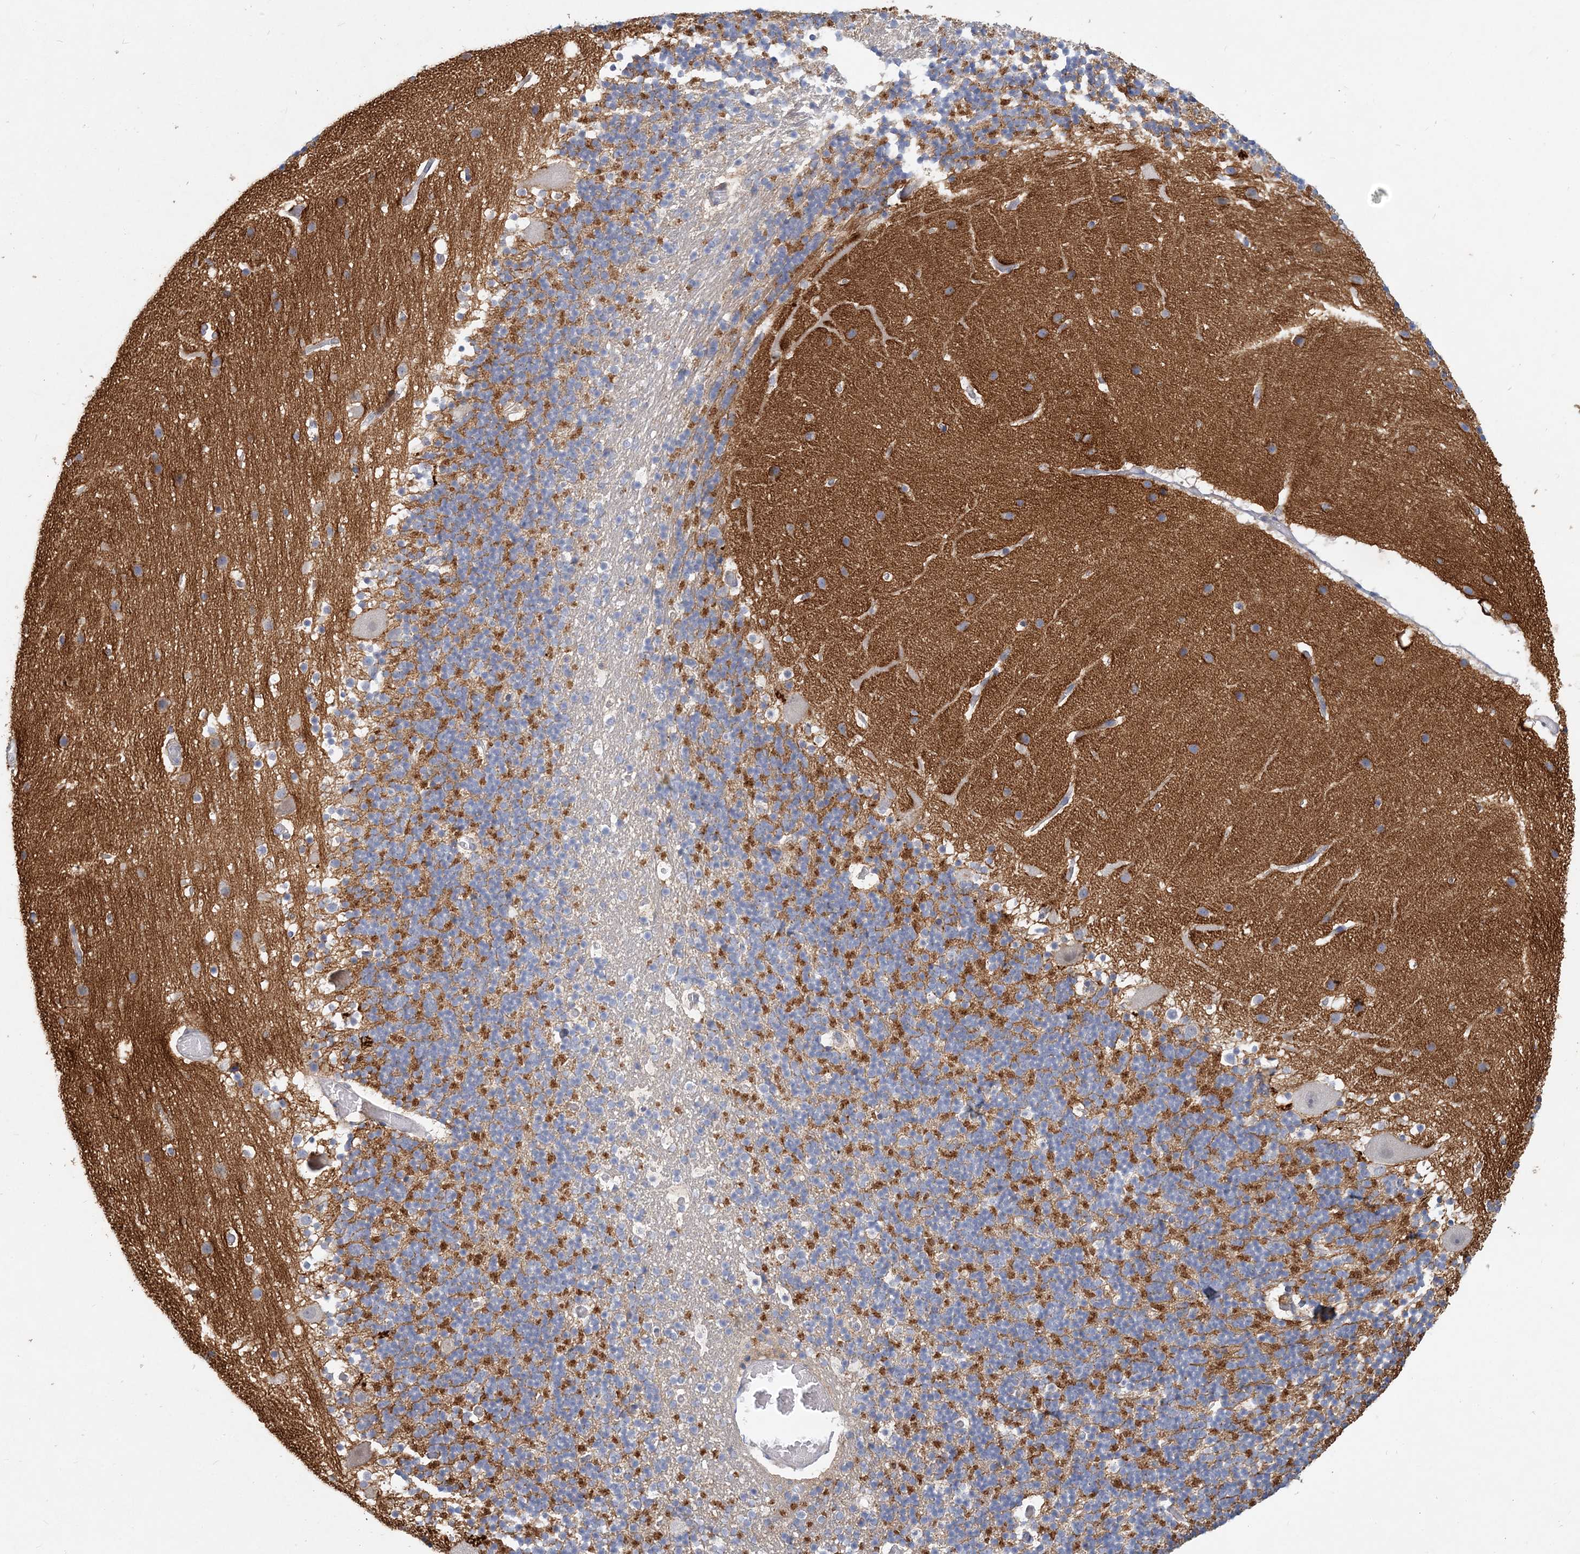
{"staining": {"intensity": "moderate", "quantity": "25%-75%", "location": "cytoplasmic/membranous"}, "tissue": "cerebellum", "cell_type": "Cells in granular layer", "image_type": "normal", "snomed": [{"axis": "morphology", "description": "Normal tissue, NOS"}, {"axis": "topography", "description": "Cerebellum"}], "caption": "A brown stain shows moderate cytoplasmic/membranous positivity of a protein in cells in granular layer of benign cerebellum. Immunohistochemistry (ihc) stains the protein of interest in brown and the nuclei are stained blue.", "gene": "GMPPA", "patient": {"sex": "male", "age": 57}}